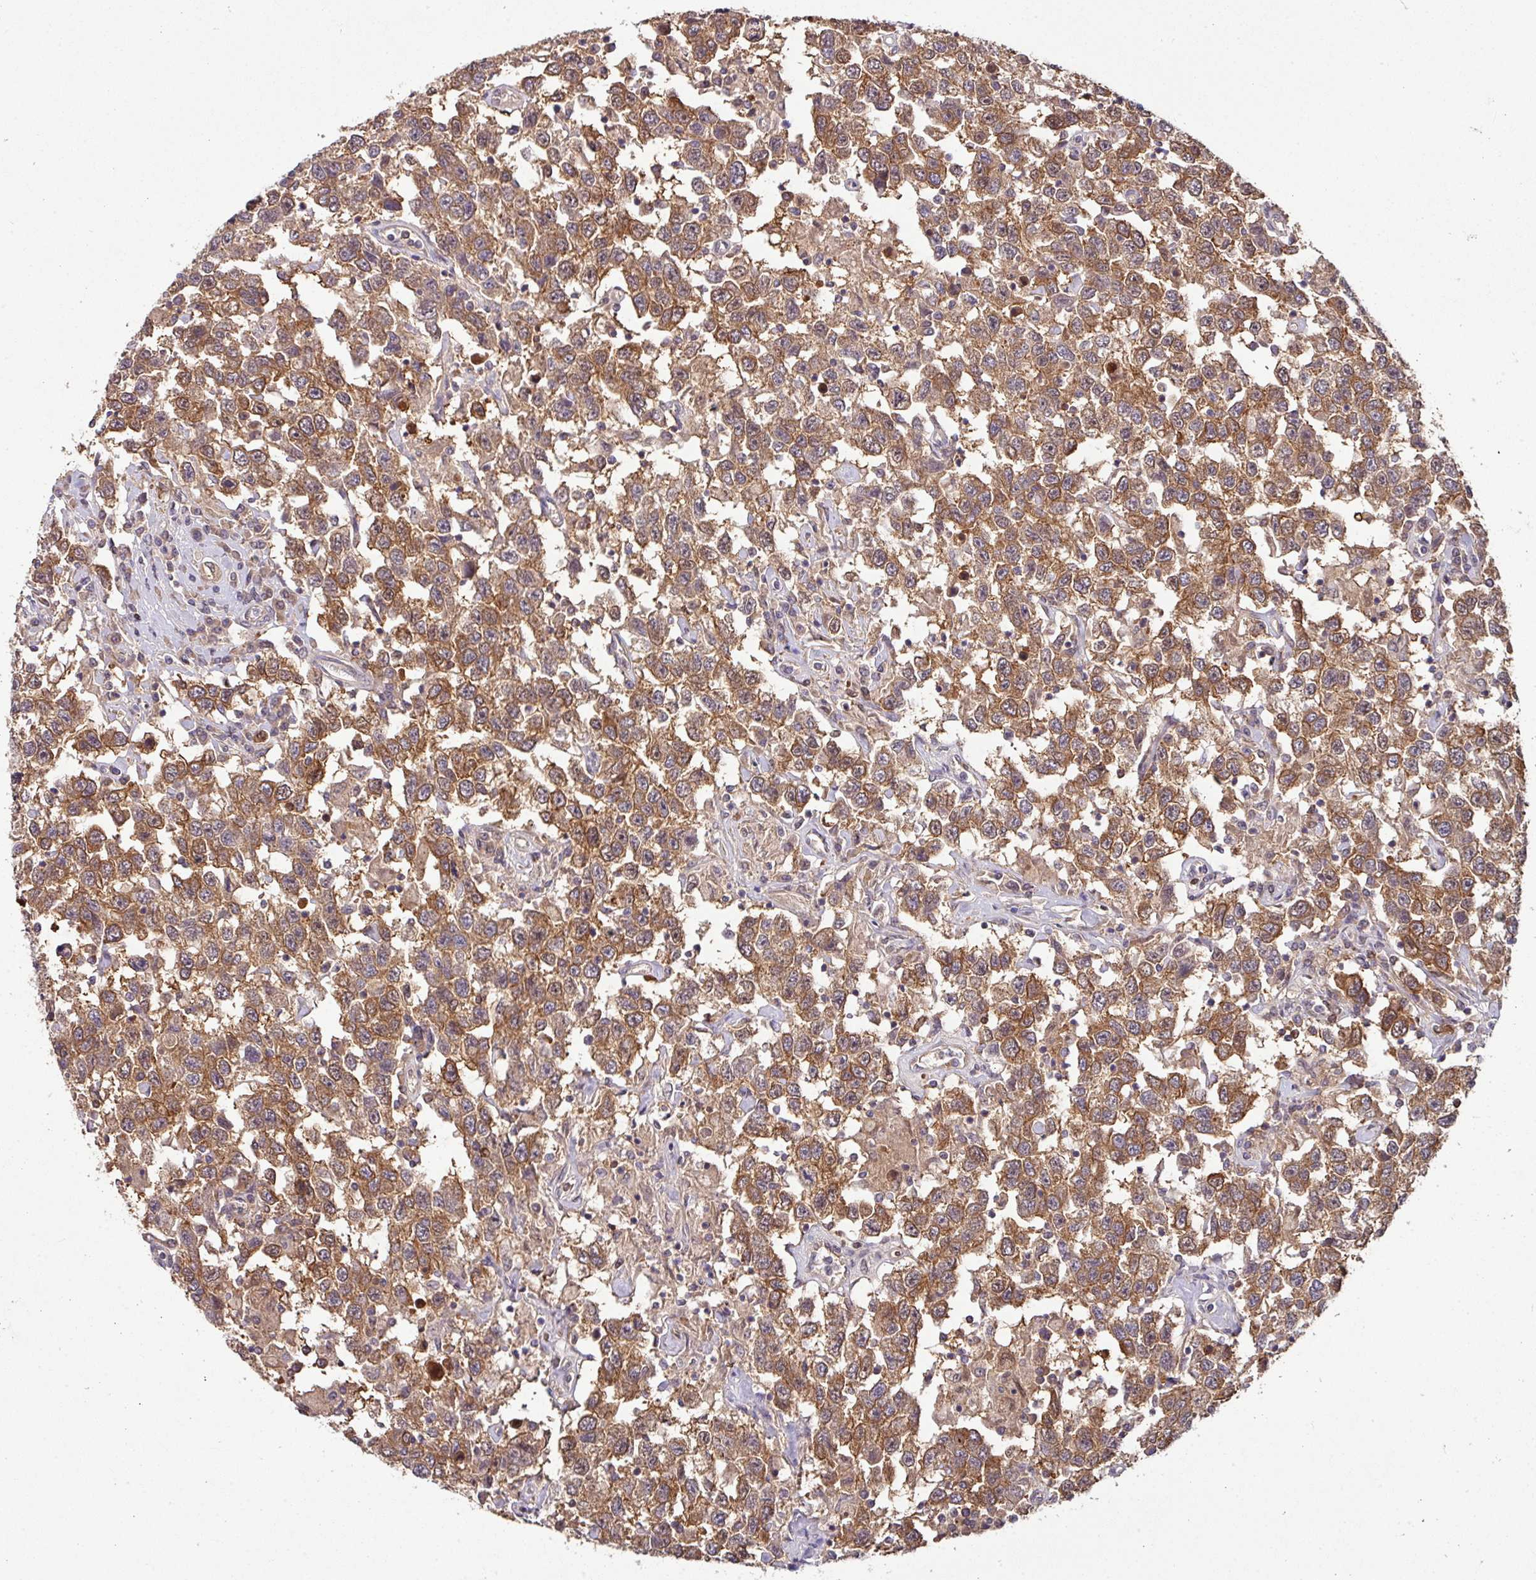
{"staining": {"intensity": "moderate", "quantity": ">75%", "location": "cytoplasmic/membranous"}, "tissue": "testis cancer", "cell_type": "Tumor cells", "image_type": "cancer", "snomed": [{"axis": "morphology", "description": "Seminoma, NOS"}, {"axis": "topography", "description": "Testis"}], "caption": "Human testis seminoma stained for a protein (brown) demonstrates moderate cytoplasmic/membranous positive expression in approximately >75% of tumor cells.", "gene": "SLAMF6", "patient": {"sex": "male", "age": 41}}